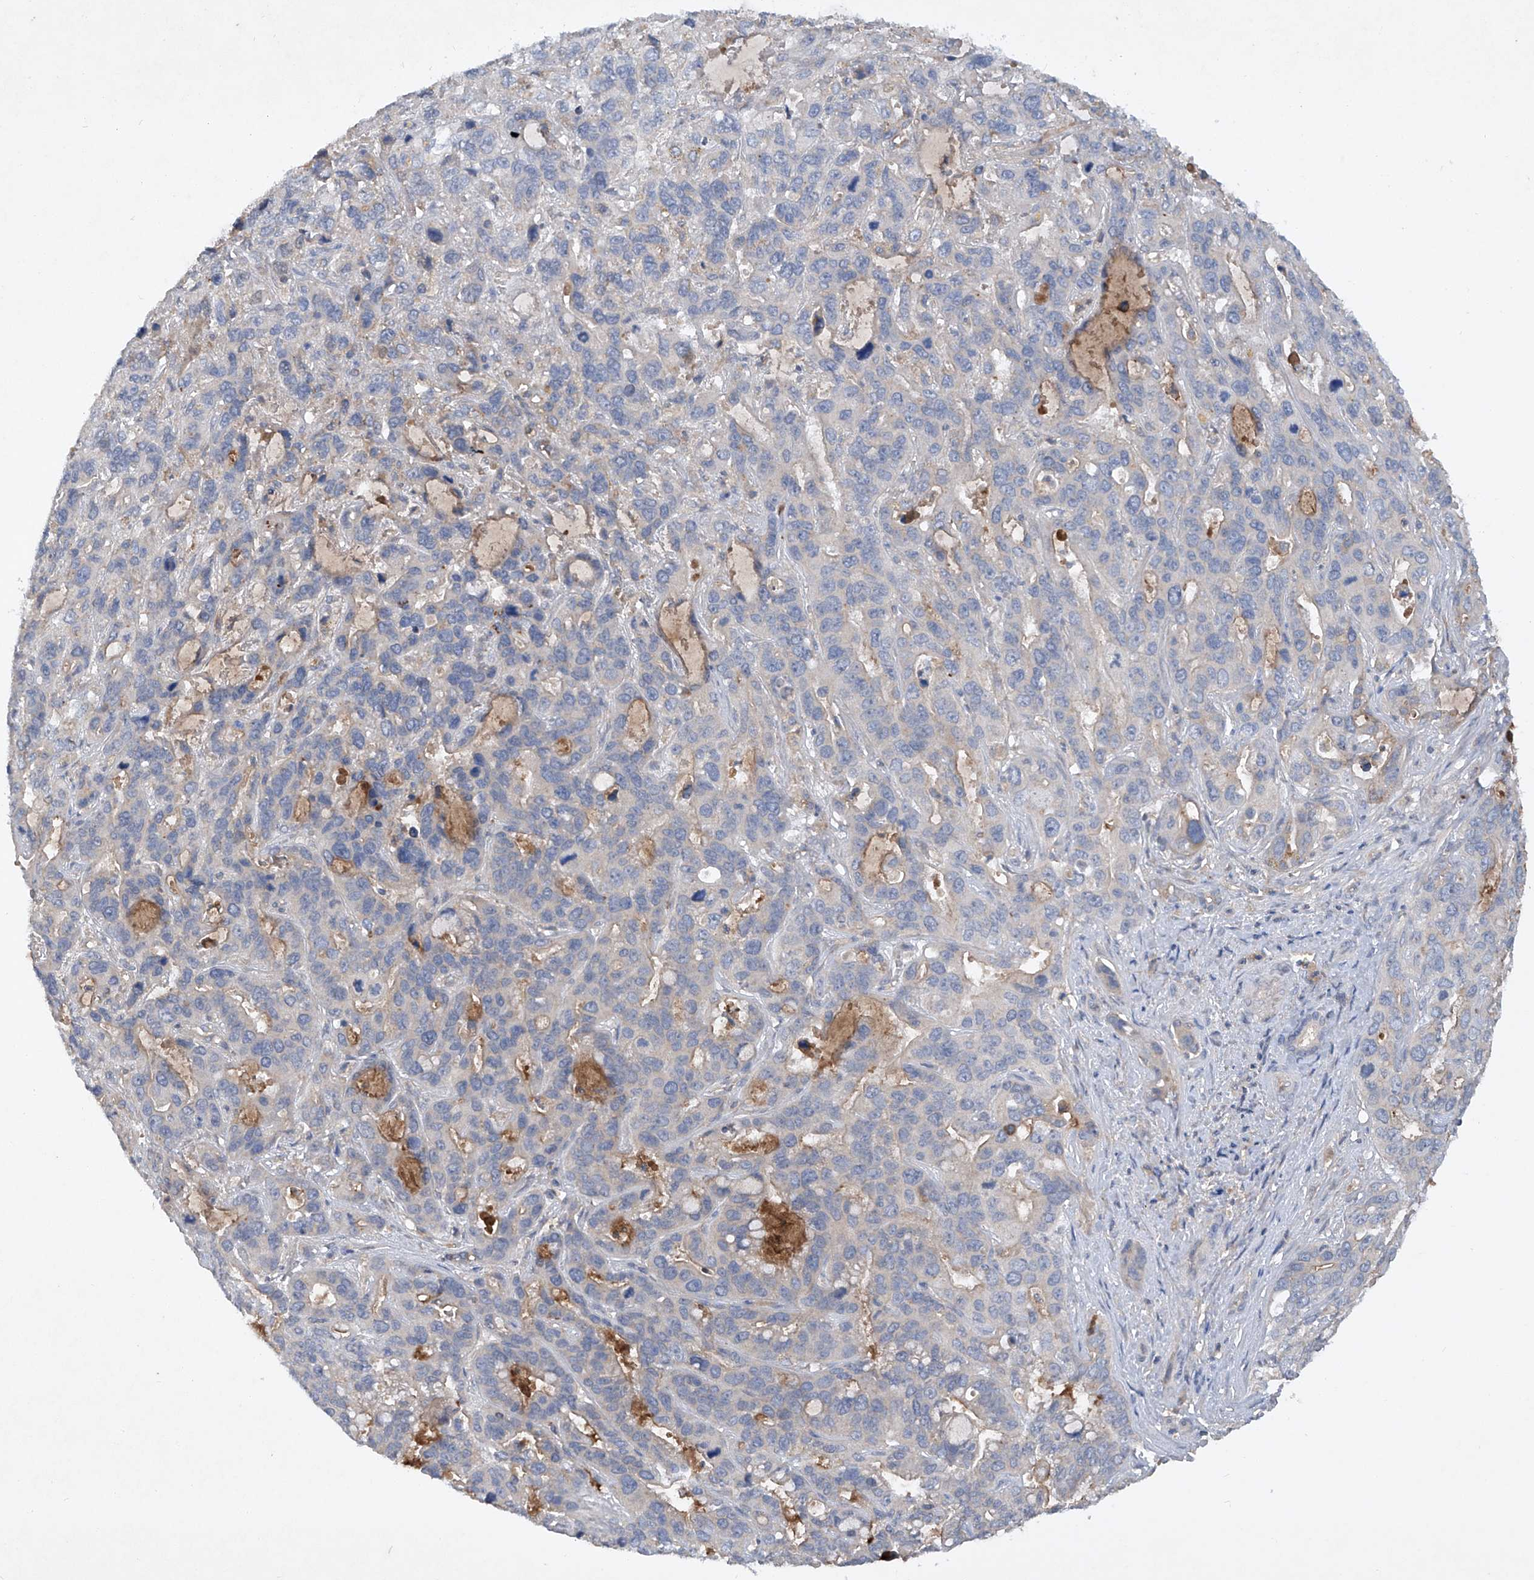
{"staining": {"intensity": "negative", "quantity": "none", "location": "none"}, "tissue": "liver cancer", "cell_type": "Tumor cells", "image_type": "cancer", "snomed": [{"axis": "morphology", "description": "Cholangiocarcinoma"}, {"axis": "topography", "description": "Liver"}], "caption": "The image displays no significant staining in tumor cells of liver cancer.", "gene": "HAS3", "patient": {"sex": "female", "age": 65}}